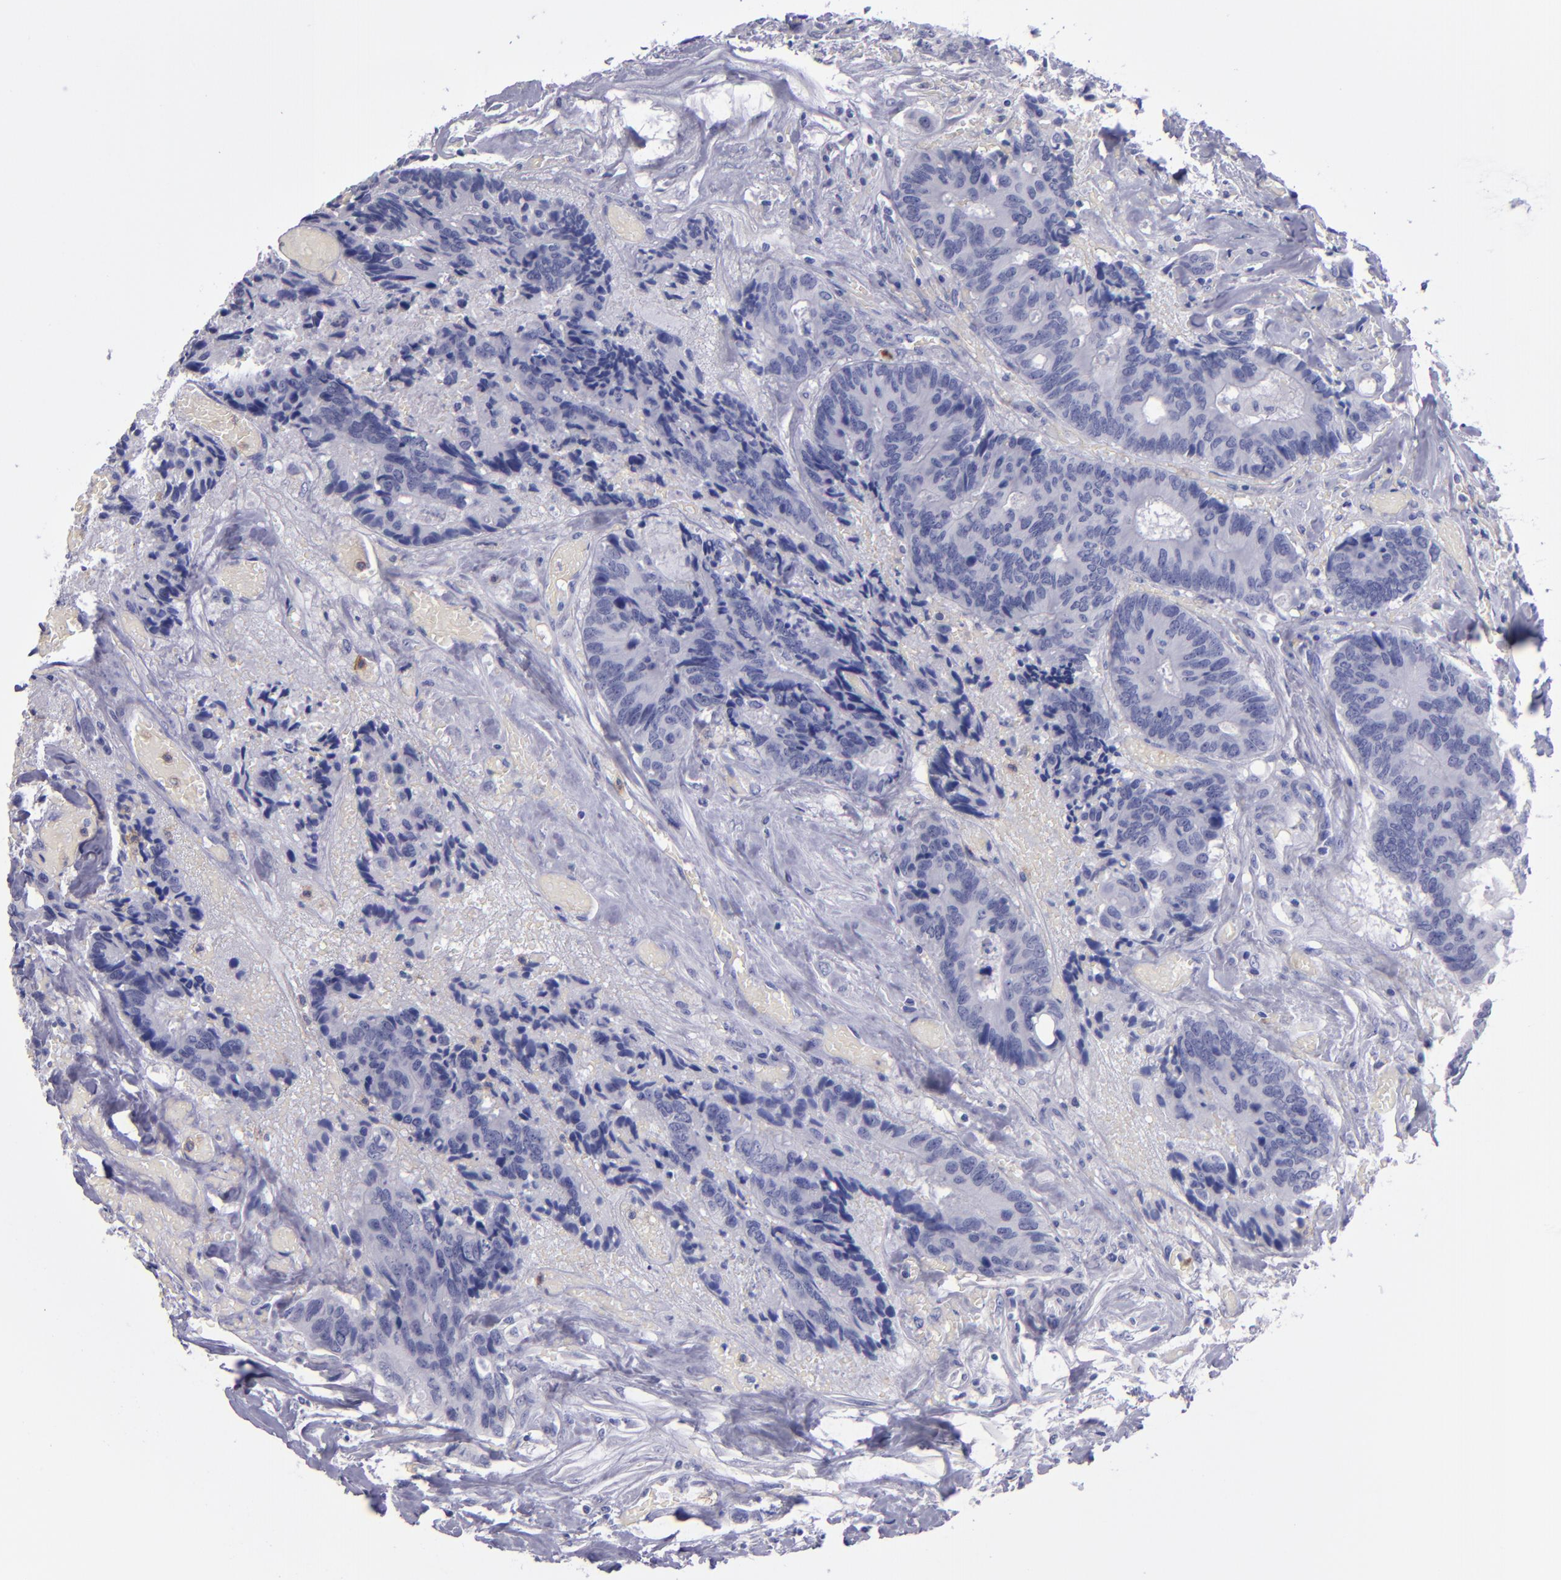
{"staining": {"intensity": "negative", "quantity": "none", "location": "none"}, "tissue": "colorectal cancer", "cell_type": "Tumor cells", "image_type": "cancer", "snomed": [{"axis": "morphology", "description": "Adenocarcinoma, NOS"}, {"axis": "topography", "description": "Rectum"}], "caption": "Immunohistochemical staining of adenocarcinoma (colorectal) reveals no significant positivity in tumor cells.", "gene": "CR1", "patient": {"sex": "male", "age": 55}}